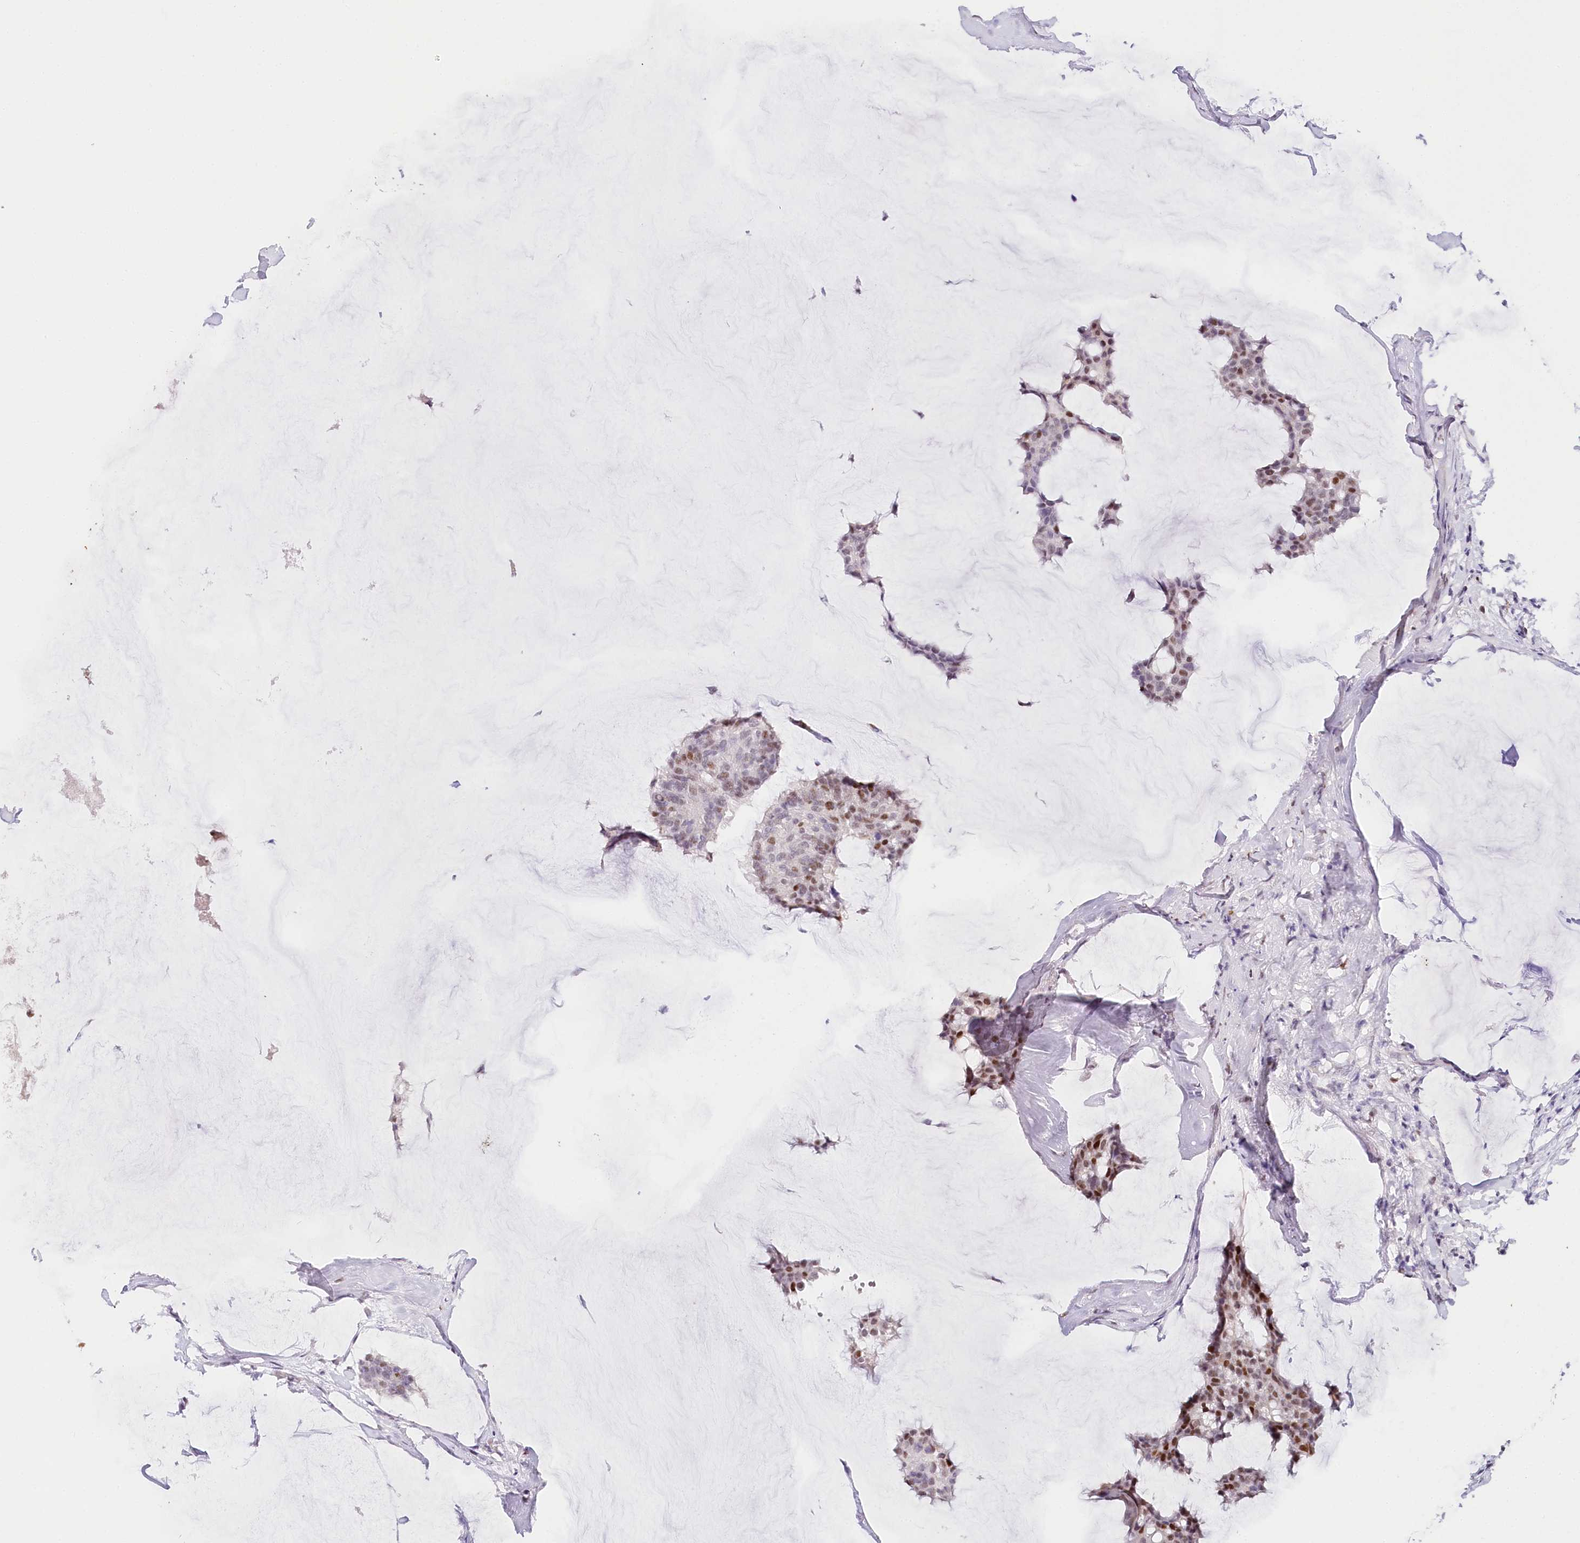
{"staining": {"intensity": "moderate", "quantity": "25%-75%", "location": "nuclear"}, "tissue": "breast cancer", "cell_type": "Tumor cells", "image_type": "cancer", "snomed": [{"axis": "morphology", "description": "Duct carcinoma"}, {"axis": "topography", "description": "Breast"}], "caption": "Brown immunohistochemical staining in human infiltrating ductal carcinoma (breast) exhibits moderate nuclear staining in approximately 25%-75% of tumor cells. The staining was performed using DAB, with brown indicating positive protein expression. Nuclei are stained blue with hematoxylin.", "gene": "TP53", "patient": {"sex": "female", "age": 93}}